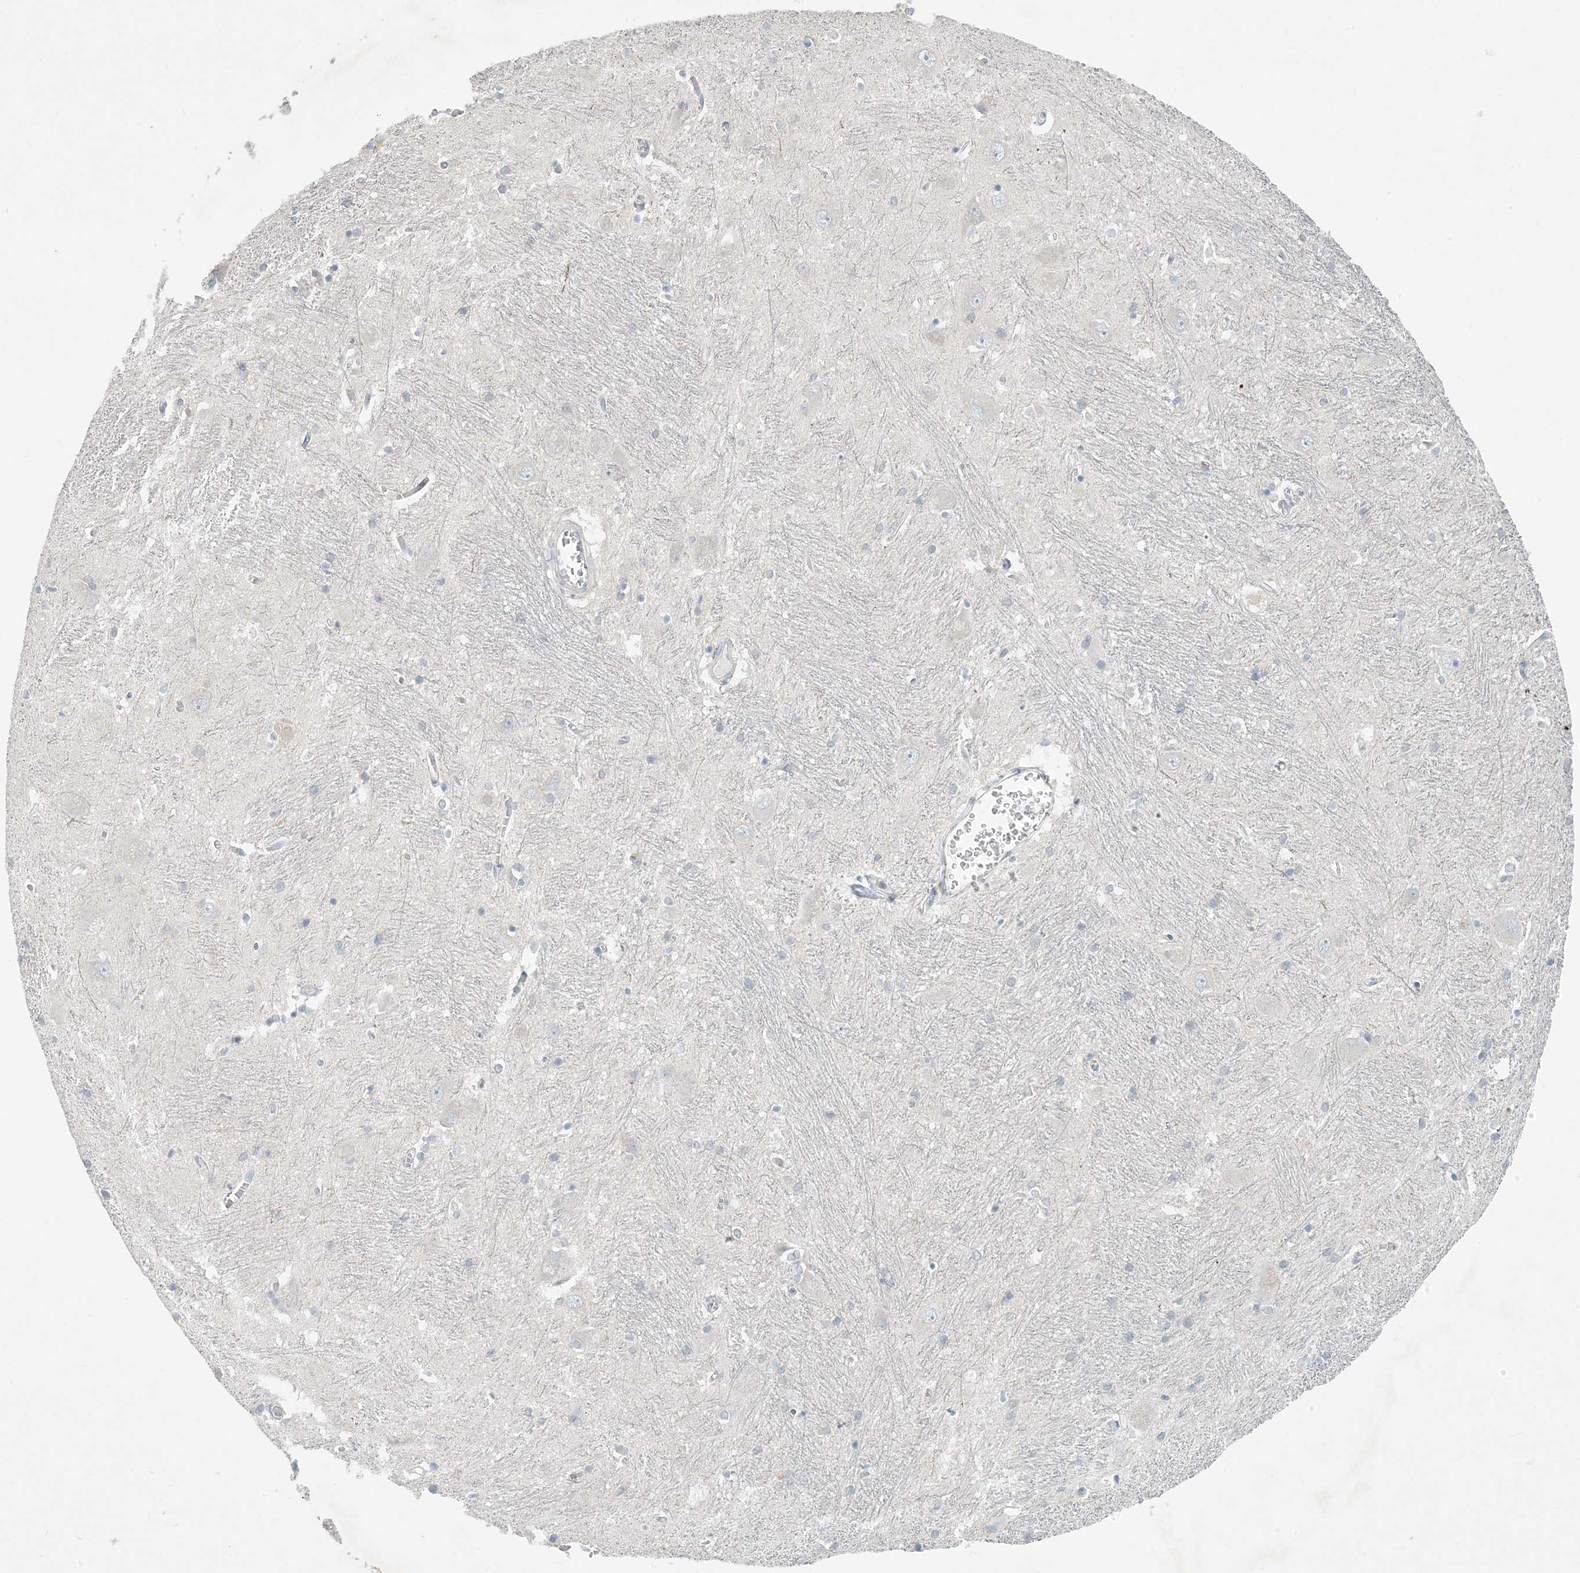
{"staining": {"intensity": "negative", "quantity": "none", "location": "none"}, "tissue": "caudate", "cell_type": "Glial cells", "image_type": "normal", "snomed": [{"axis": "morphology", "description": "Normal tissue, NOS"}, {"axis": "topography", "description": "Lateral ventricle wall"}], "caption": "There is no significant expression in glial cells of caudate. (DAB IHC with hematoxylin counter stain).", "gene": "ZNF385D", "patient": {"sex": "male", "age": 37}}